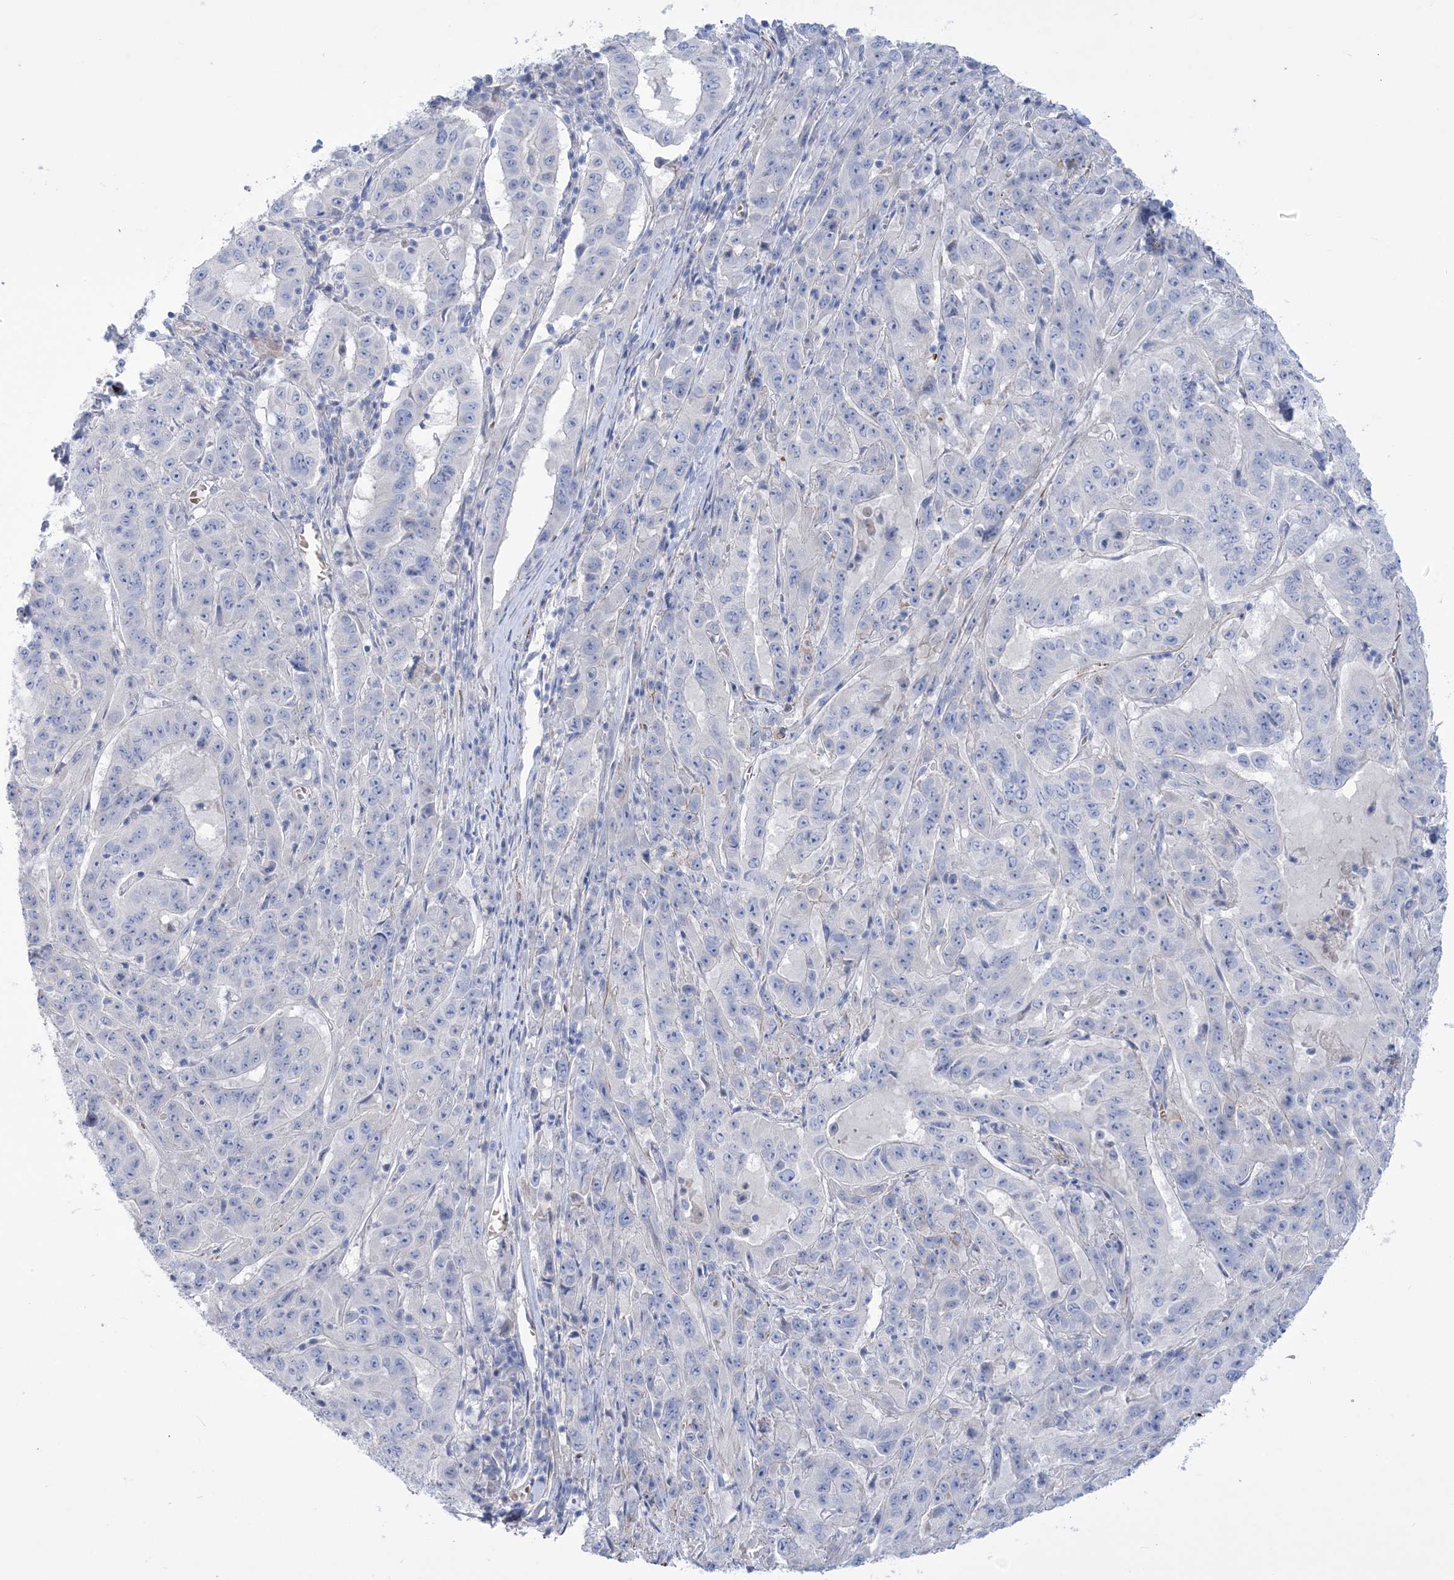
{"staining": {"intensity": "negative", "quantity": "none", "location": "none"}, "tissue": "pancreatic cancer", "cell_type": "Tumor cells", "image_type": "cancer", "snomed": [{"axis": "morphology", "description": "Adenocarcinoma, NOS"}, {"axis": "topography", "description": "Pancreas"}], "caption": "Immunohistochemistry image of human pancreatic adenocarcinoma stained for a protein (brown), which reveals no positivity in tumor cells.", "gene": "WDR74", "patient": {"sex": "male", "age": 63}}